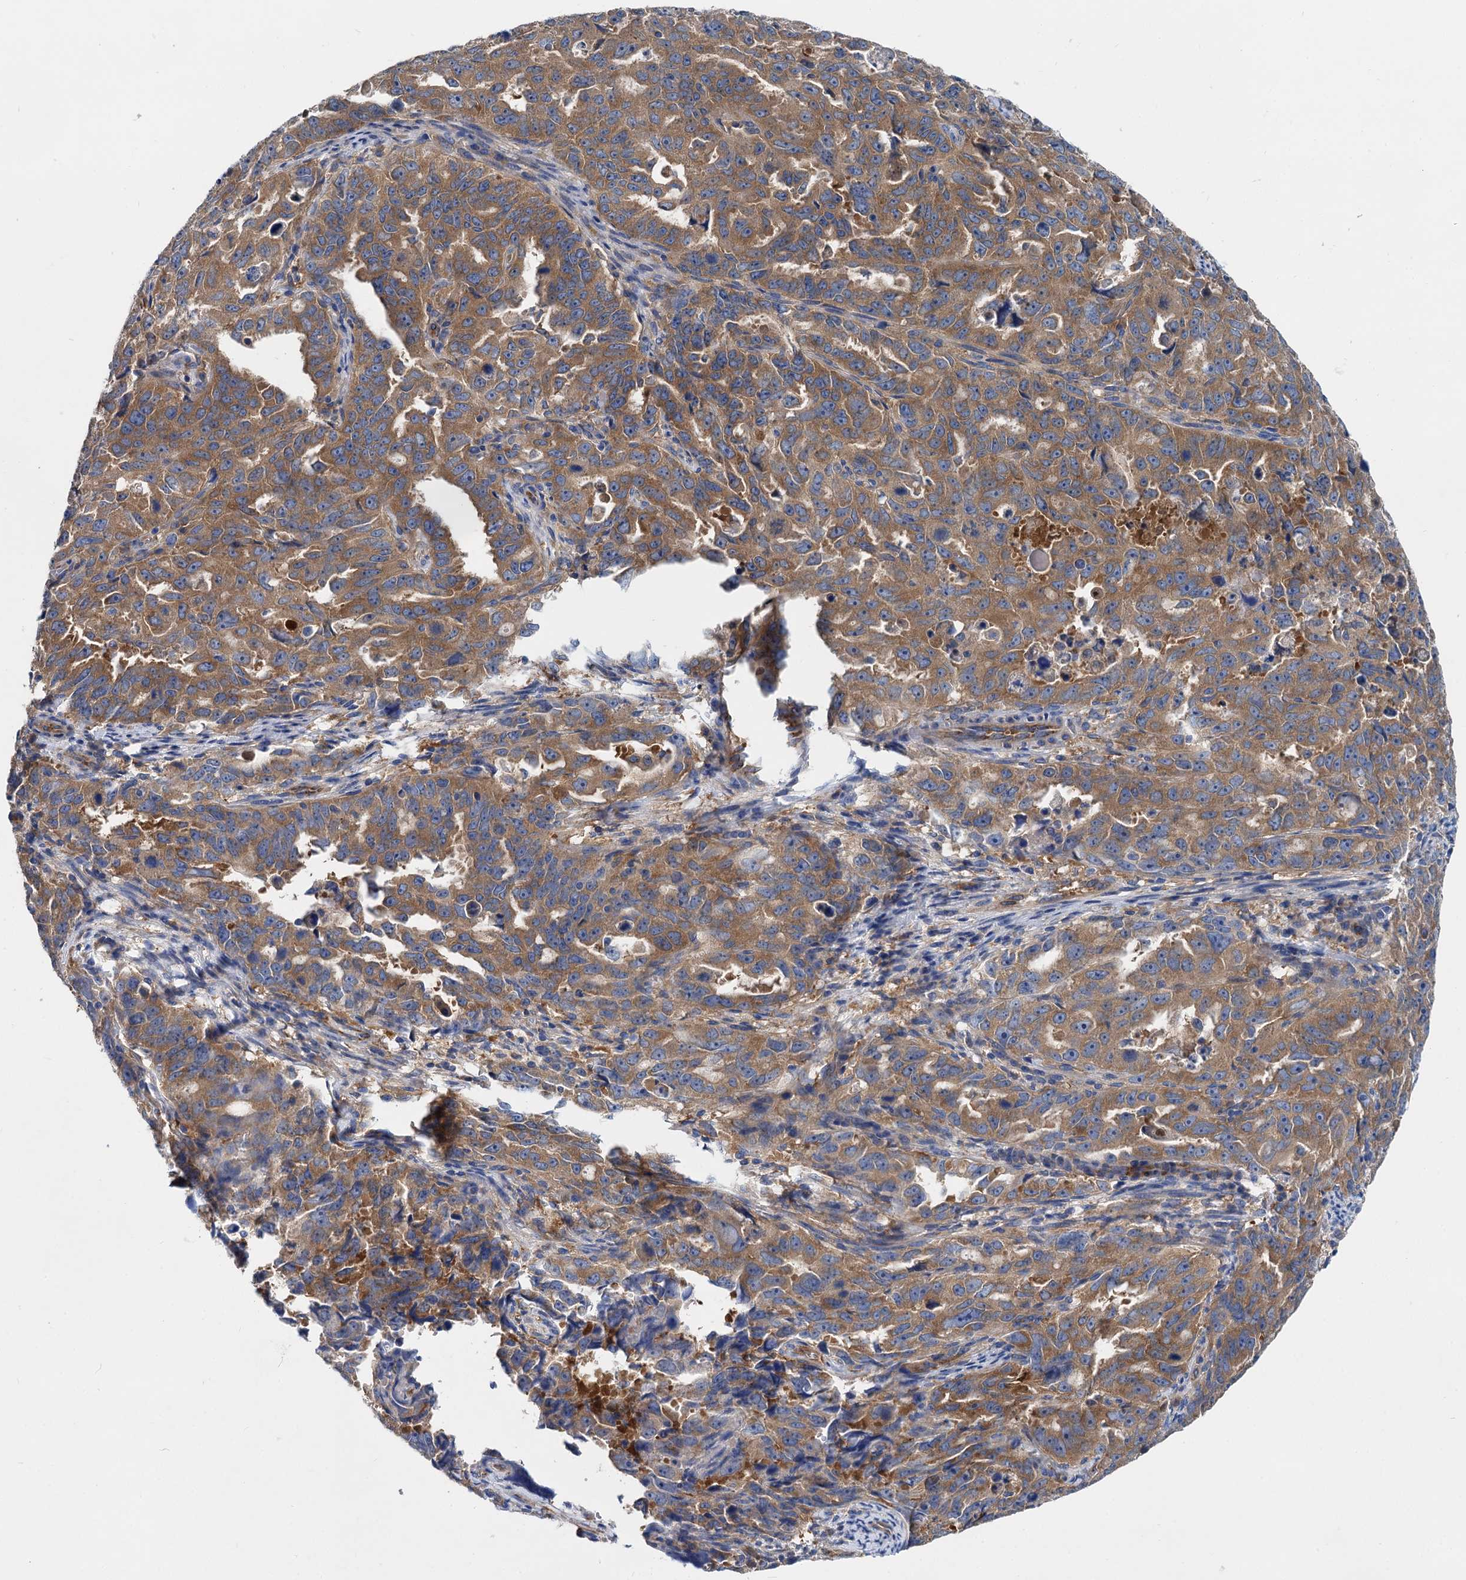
{"staining": {"intensity": "moderate", "quantity": ">75%", "location": "cytoplasmic/membranous"}, "tissue": "endometrial cancer", "cell_type": "Tumor cells", "image_type": "cancer", "snomed": [{"axis": "morphology", "description": "Adenocarcinoma, NOS"}, {"axis": "topography", "description": "Endometrium"}], "caption": "Immunohistochemistry (DAB (3,3'-diaminobenzidine)) staining of human endometrial adenocarcinoma displays moderate cytoplasmic/membranous protein staining in about >75% of tumor cells.", "gene": "QARS1", "patient": {"sex": "female", "age": 65}}